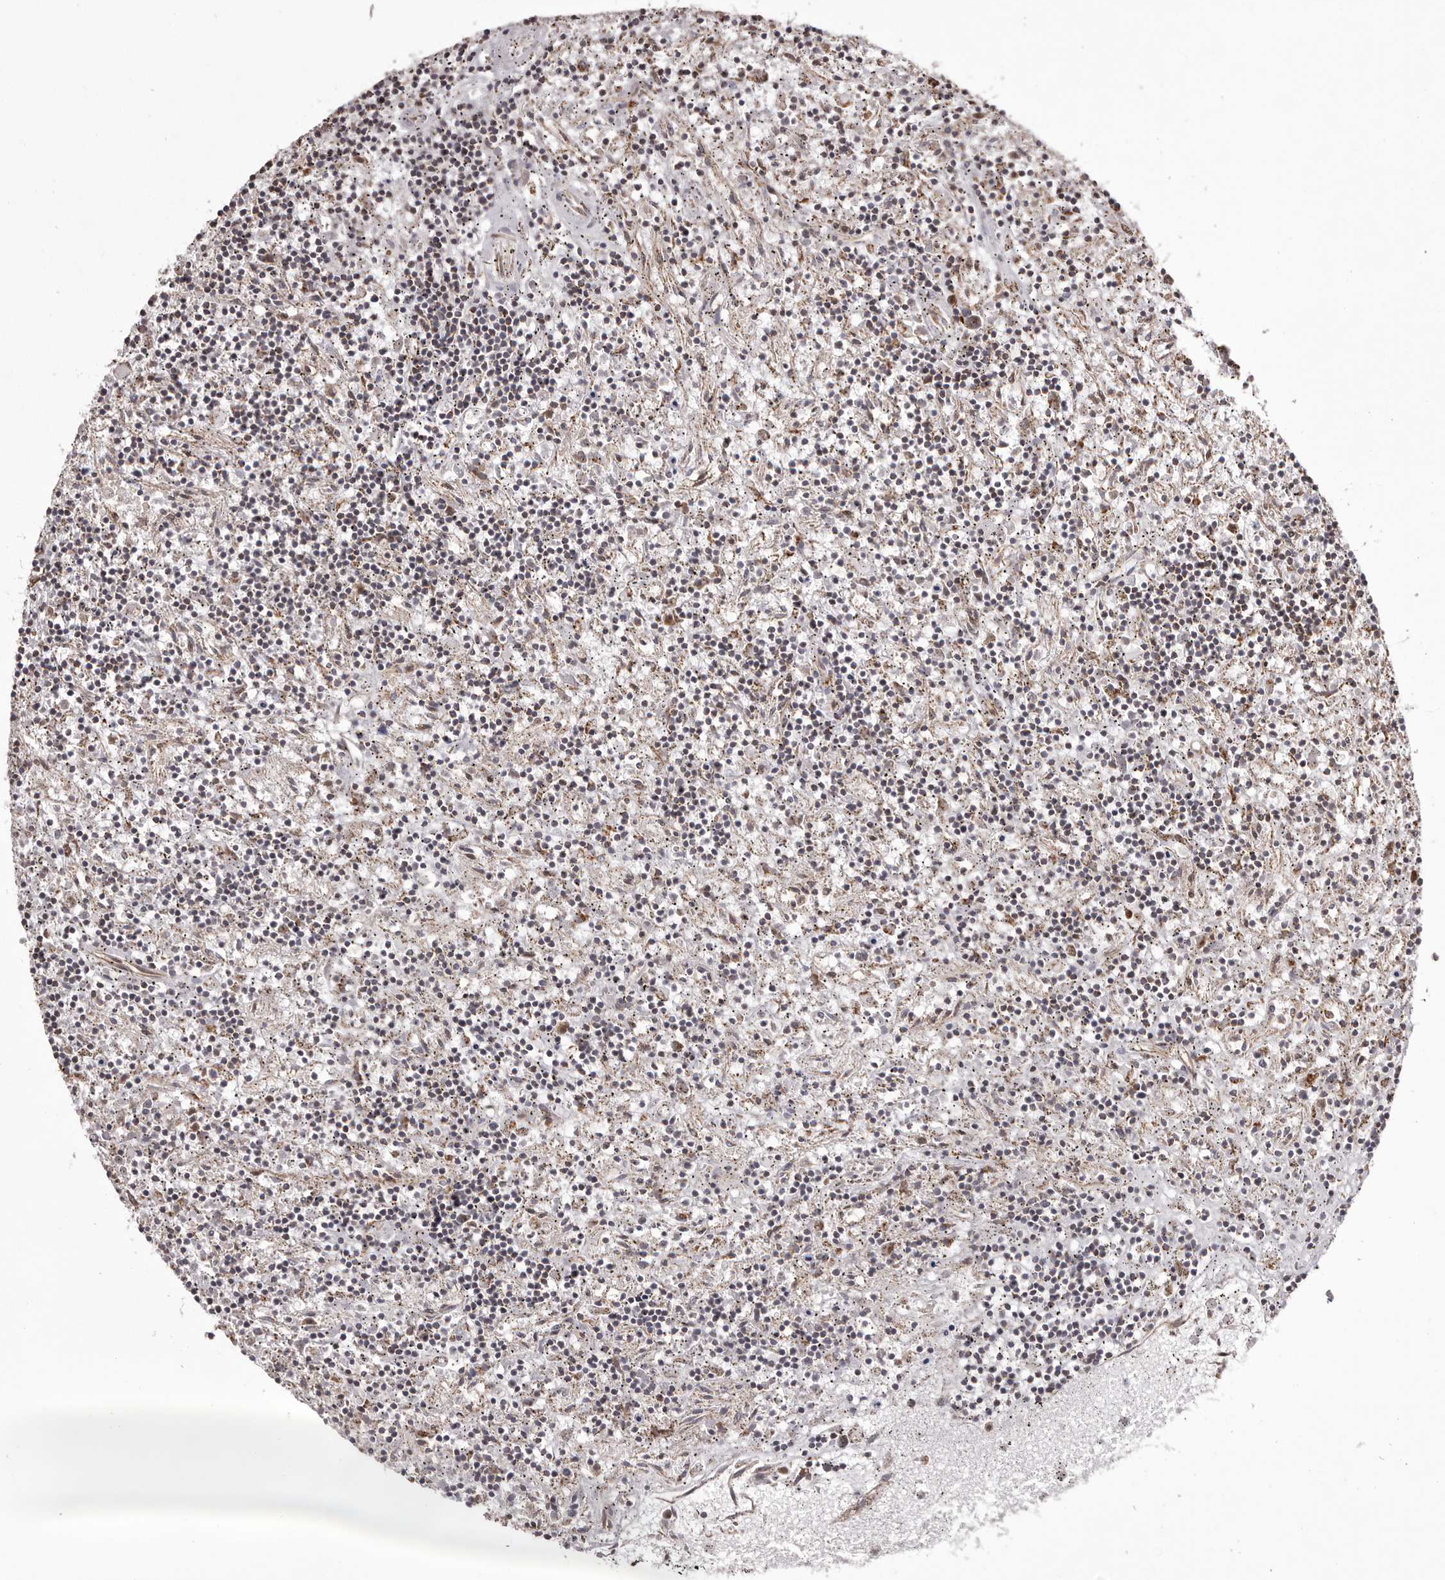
{"staining": {"intensity": "negative", "quantity": "none", "location": "none"}, "tissue": "lymphoma", "cell_type": "Tumor cells", "image_type": "cancer", "snomed": [{"axis": "morphology", "description": "Malignant lymphoma, non-Hodgkin's type, Low grade"}, {"axis": "topography", "description": "Spleen"}], "caption": "Immunohistochemistry (IHC) of malignant lymphoma, non-Hodgkin's type (low-grade) exhibits no expression in tumor cells. The staining was performed using DAB to visualize the protein expression in brown, while the nuclei were stained in blue with hematoxylin (Magnification: 20x).", "gene": "GFOD1", "patient": {"sex": "male", "age": 76}}